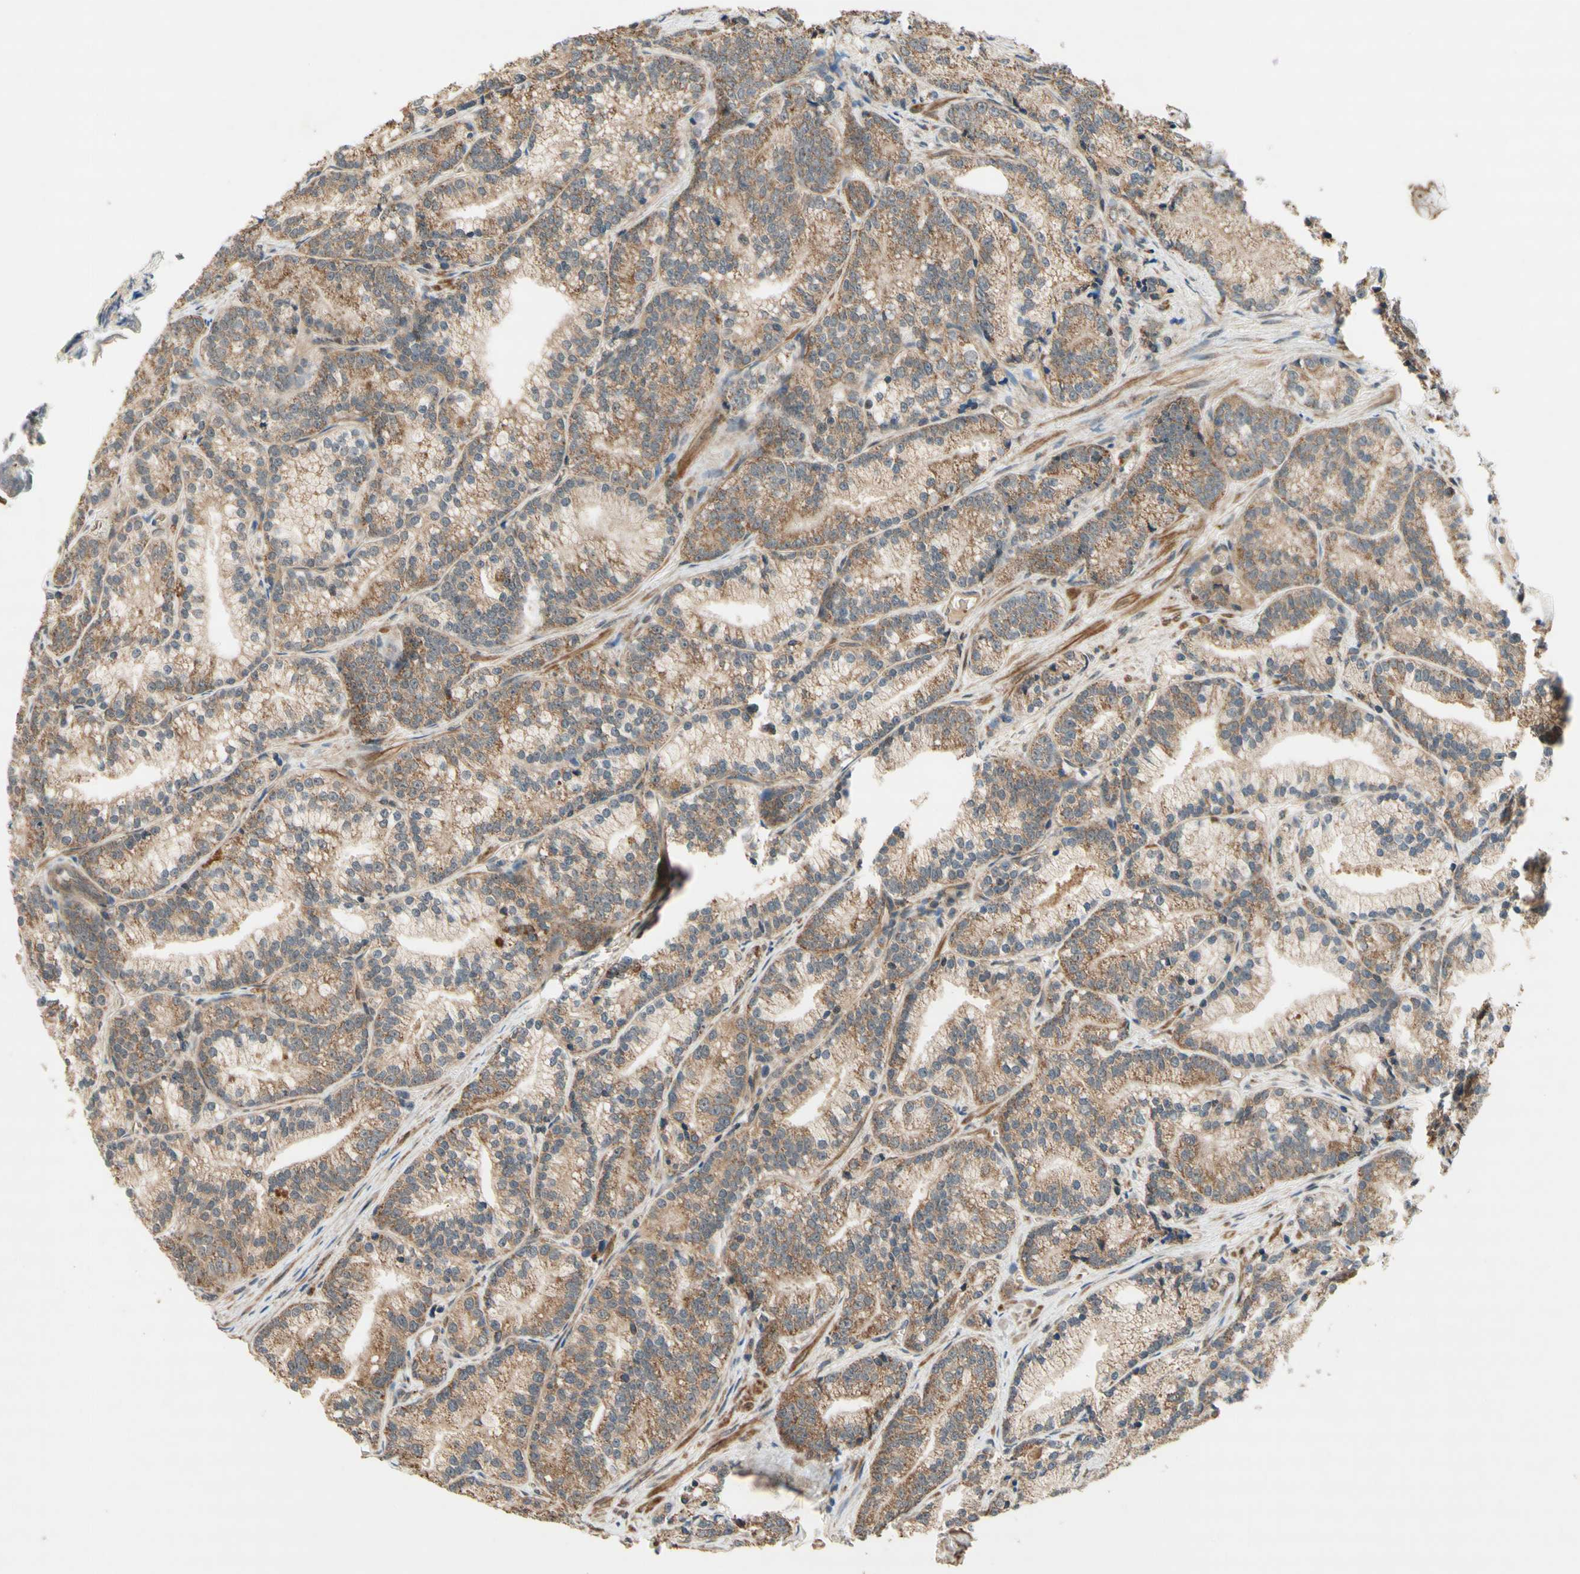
{"staining": {"intensity": "moderate", "quantity": "25%-75%", "location": "cytoplasmic/membranous"}, "tissue": "prostate cancer", "cell_type": "Tumor cells", "image_type": "cancer", "snomed": [{"axis": "morphology", "description": "Adenocarcinoma, Low grade"}, {"axis": "topography", "description": "Prostate"}], "caption": "Protein expression by IHC displays moderate cytoplasmic/membranous staining in about 25%-75% of tumor cells in prostate cancer. Ihc stains the protein of interest in brown and the nuclei are stained blue.", "gene": "DDOST", "patient": {"sex": "male", "age": 89}}